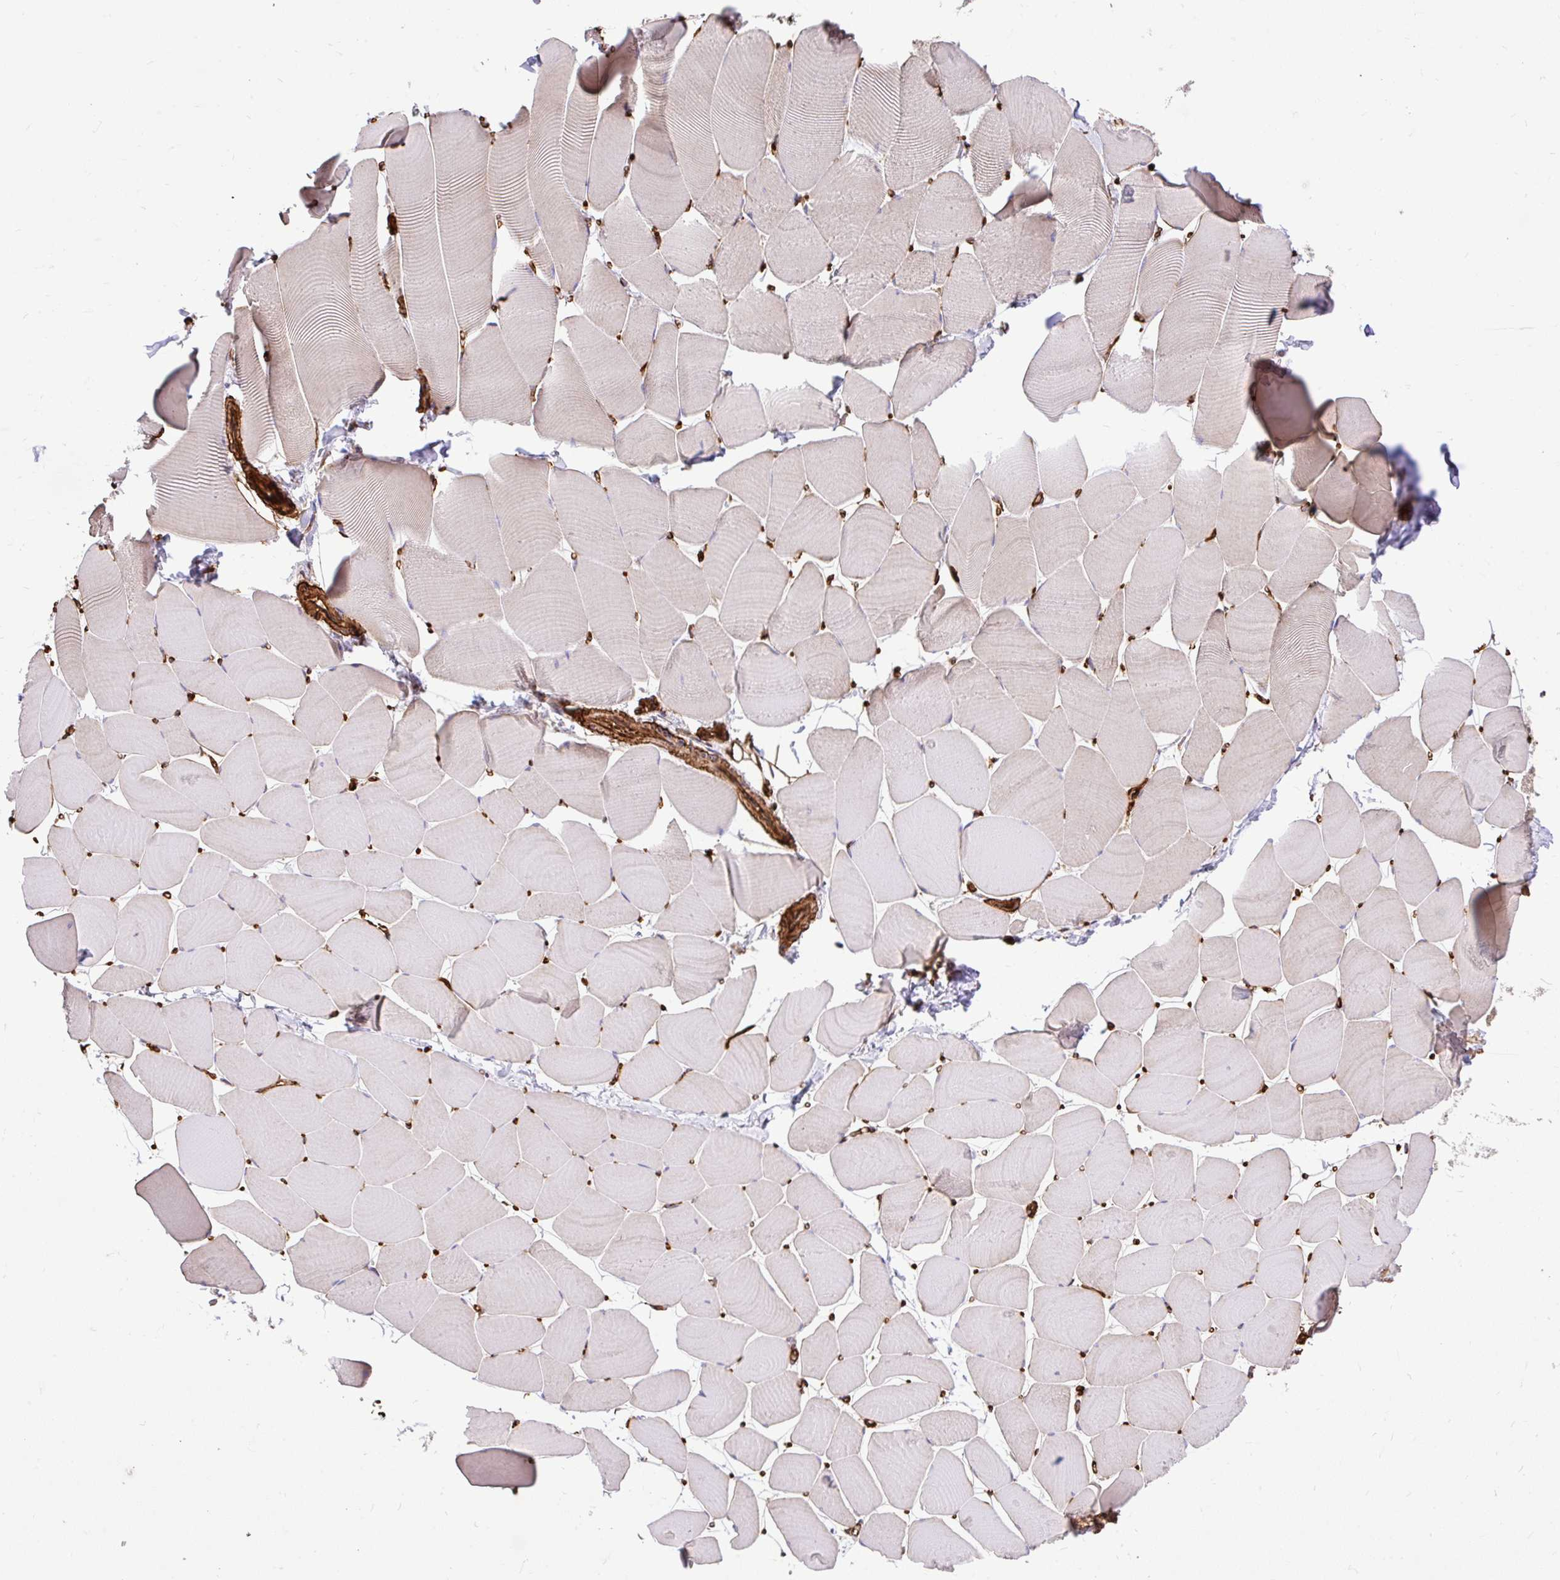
{"staining": {"intensity": "negative", "quantity": "none", "location": "none"}, "tissue": "skeletal muscle", "cell_type": "Myocytes", "image_type": "normal", "snomed": [{"axis": "morphology", "description": "Normal tissue, NOS"}, {"axis": "topography", "description": "Skeletal muscle"}], "caption": "Skeletal muscle stained for a protein using immunohistochemistry reveals no staining myocytes.", "gene": "PTPRK", "patient": {"sex": "male", "age": 25}}